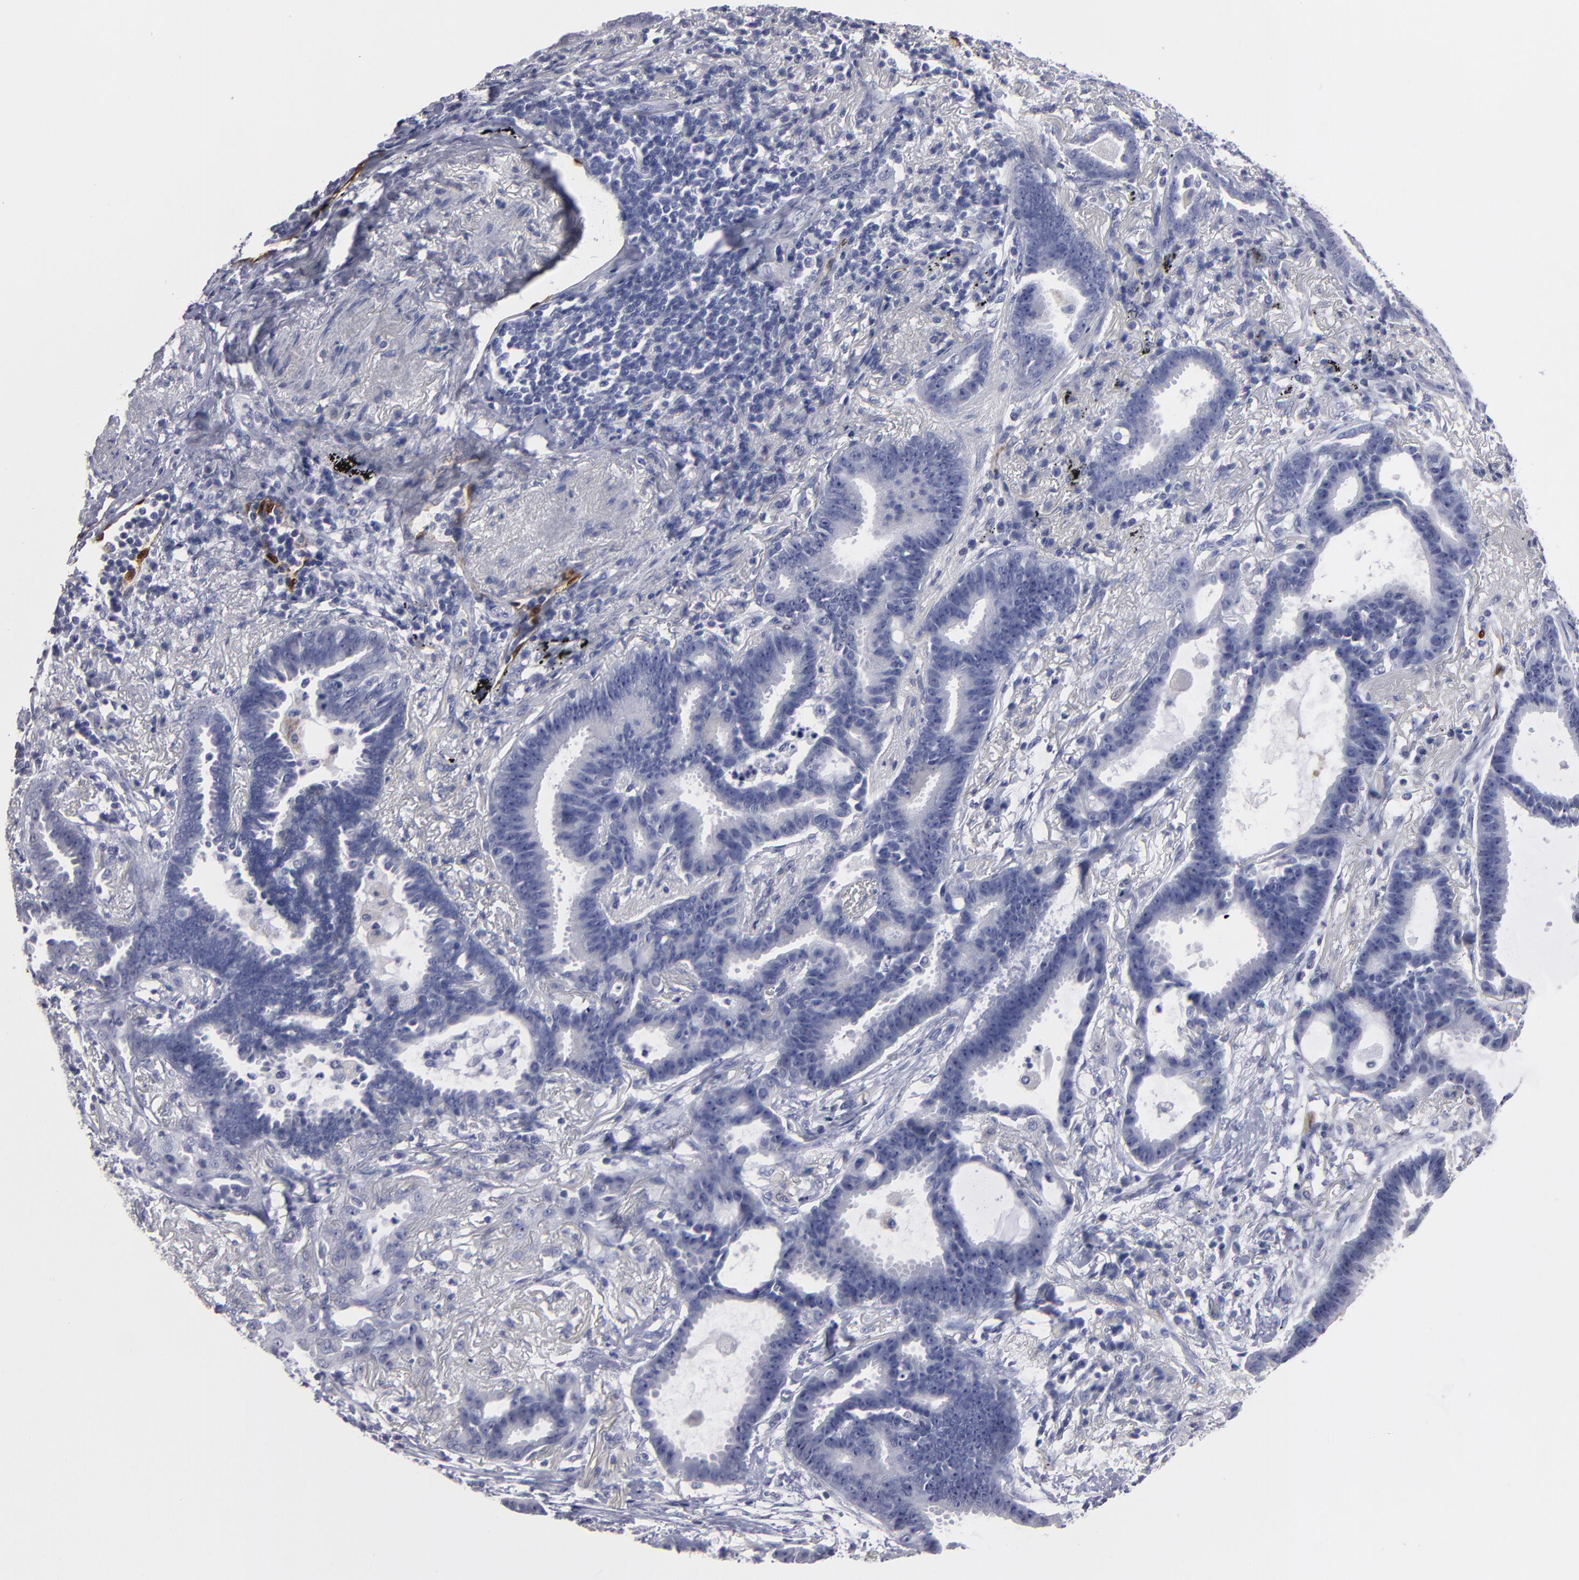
{"staining": {"intensity": "negative", "quantity": "none", "location": "none"}, "tissue": "lung cancer", "cell_type": "Tumor cells", "image_type": "cancer", "snomed": [{"axis": "morphology", "description": "Adenocarcinoma, NOS"}, {"axis": "topography", "description": "Lung"}], "caption": "This is a histopathology image of immunohistochemistry (IHC) staining of lung adenocarcinoma, which shows no staining in tumor cells.", "gene": "FABP4", "patient": {"sex": "female", "age": 64}}